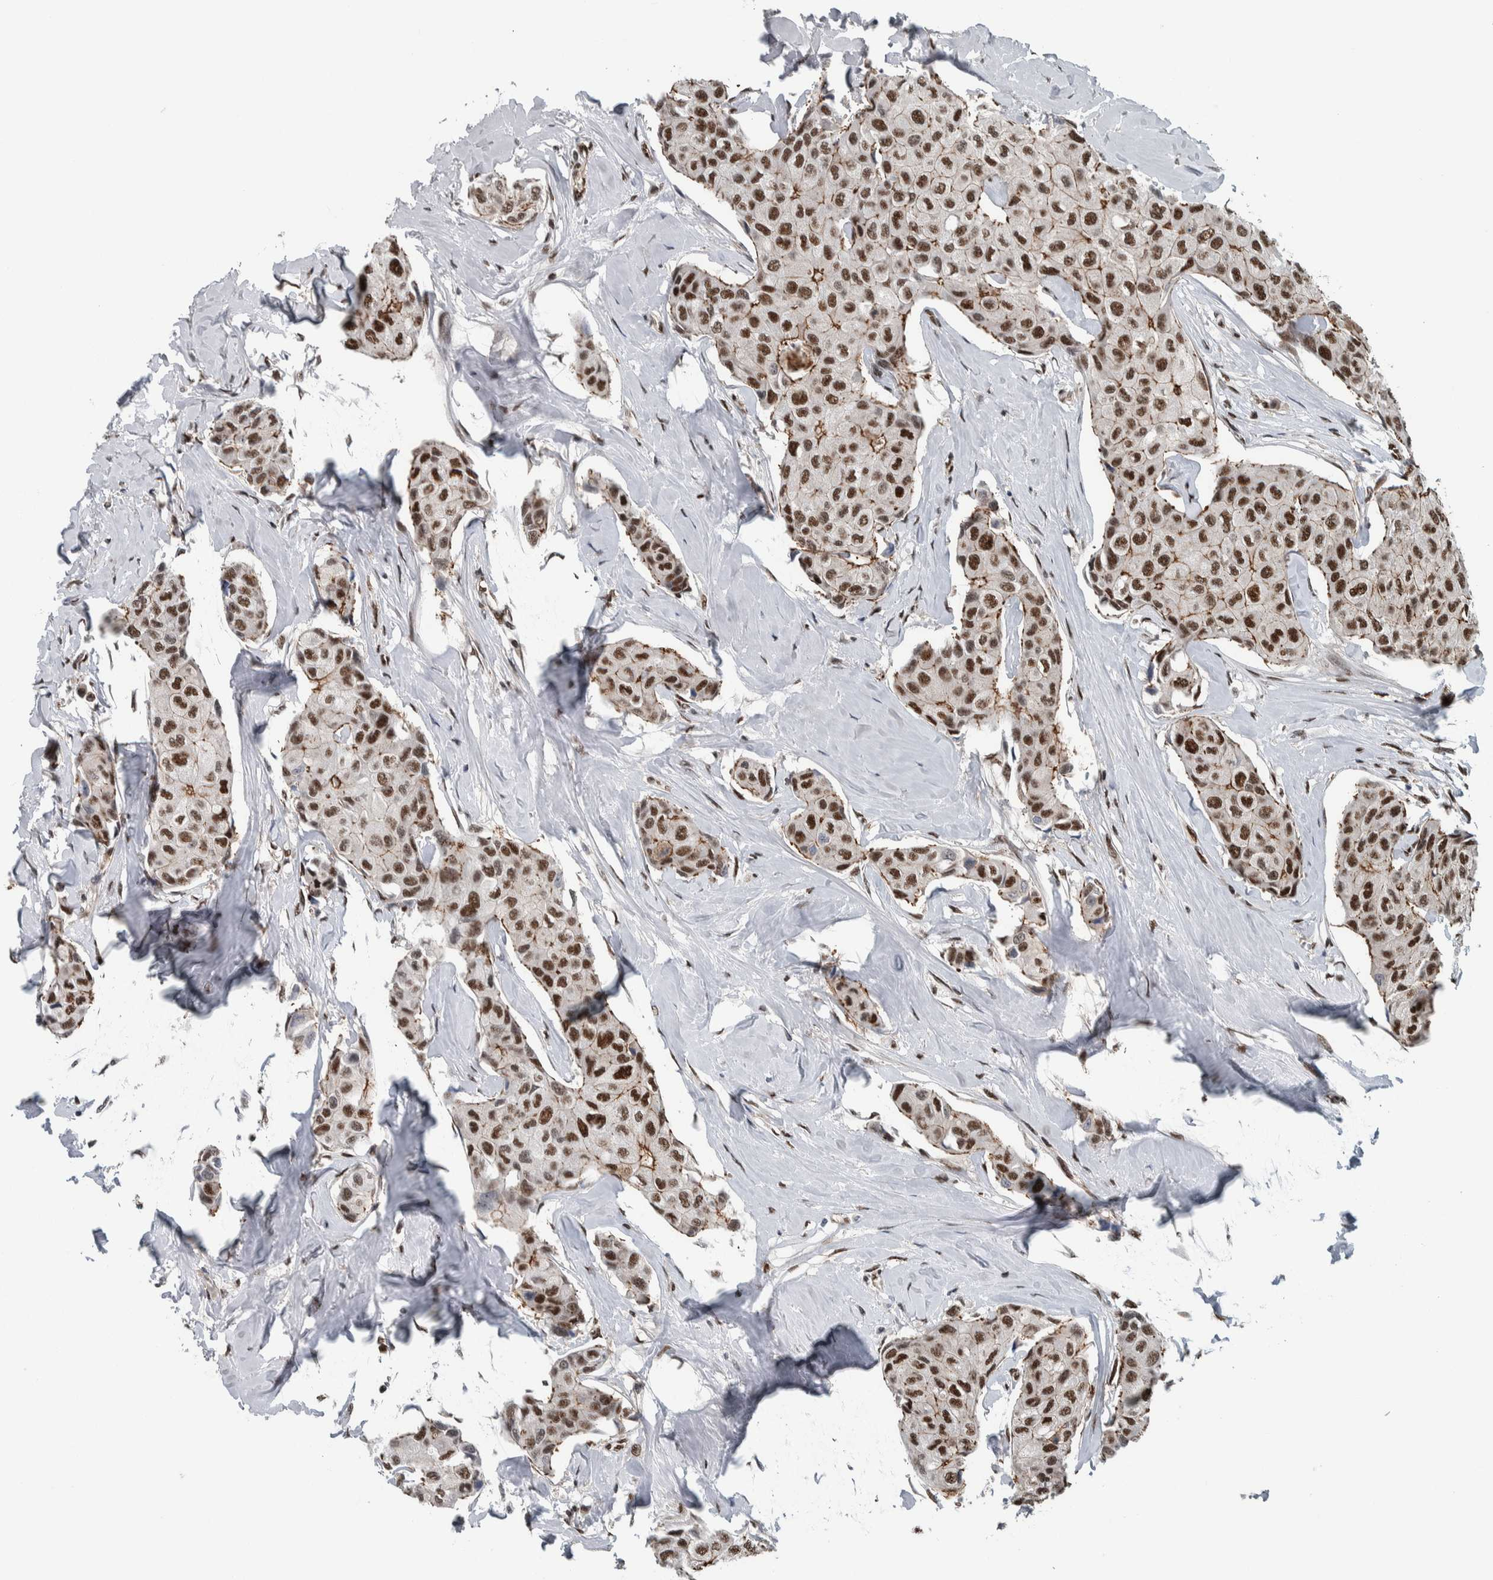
{"staining": {"intensity": "strong", "quantity": ">75%", "location": "nuclear"}, "tissue": "breast cancer", "cell_type": "Tumor cells", "image_type": "cancer", "snomed": [{"axis": "morphology", "description": "Duct carcinoma"}, {"axis": "topography", "description": "Breast"}], "caption": "Immunohistochemical staining of breast infiltrating ductal carcinoma displays high levels of strong nuclear protein staining in about >75% of tumor cells. (brown staining indicates protein expression, while blue staining denotes nuclei).", "gene": "FAM135B", "patient": {"sex": "female", "age": 80}}